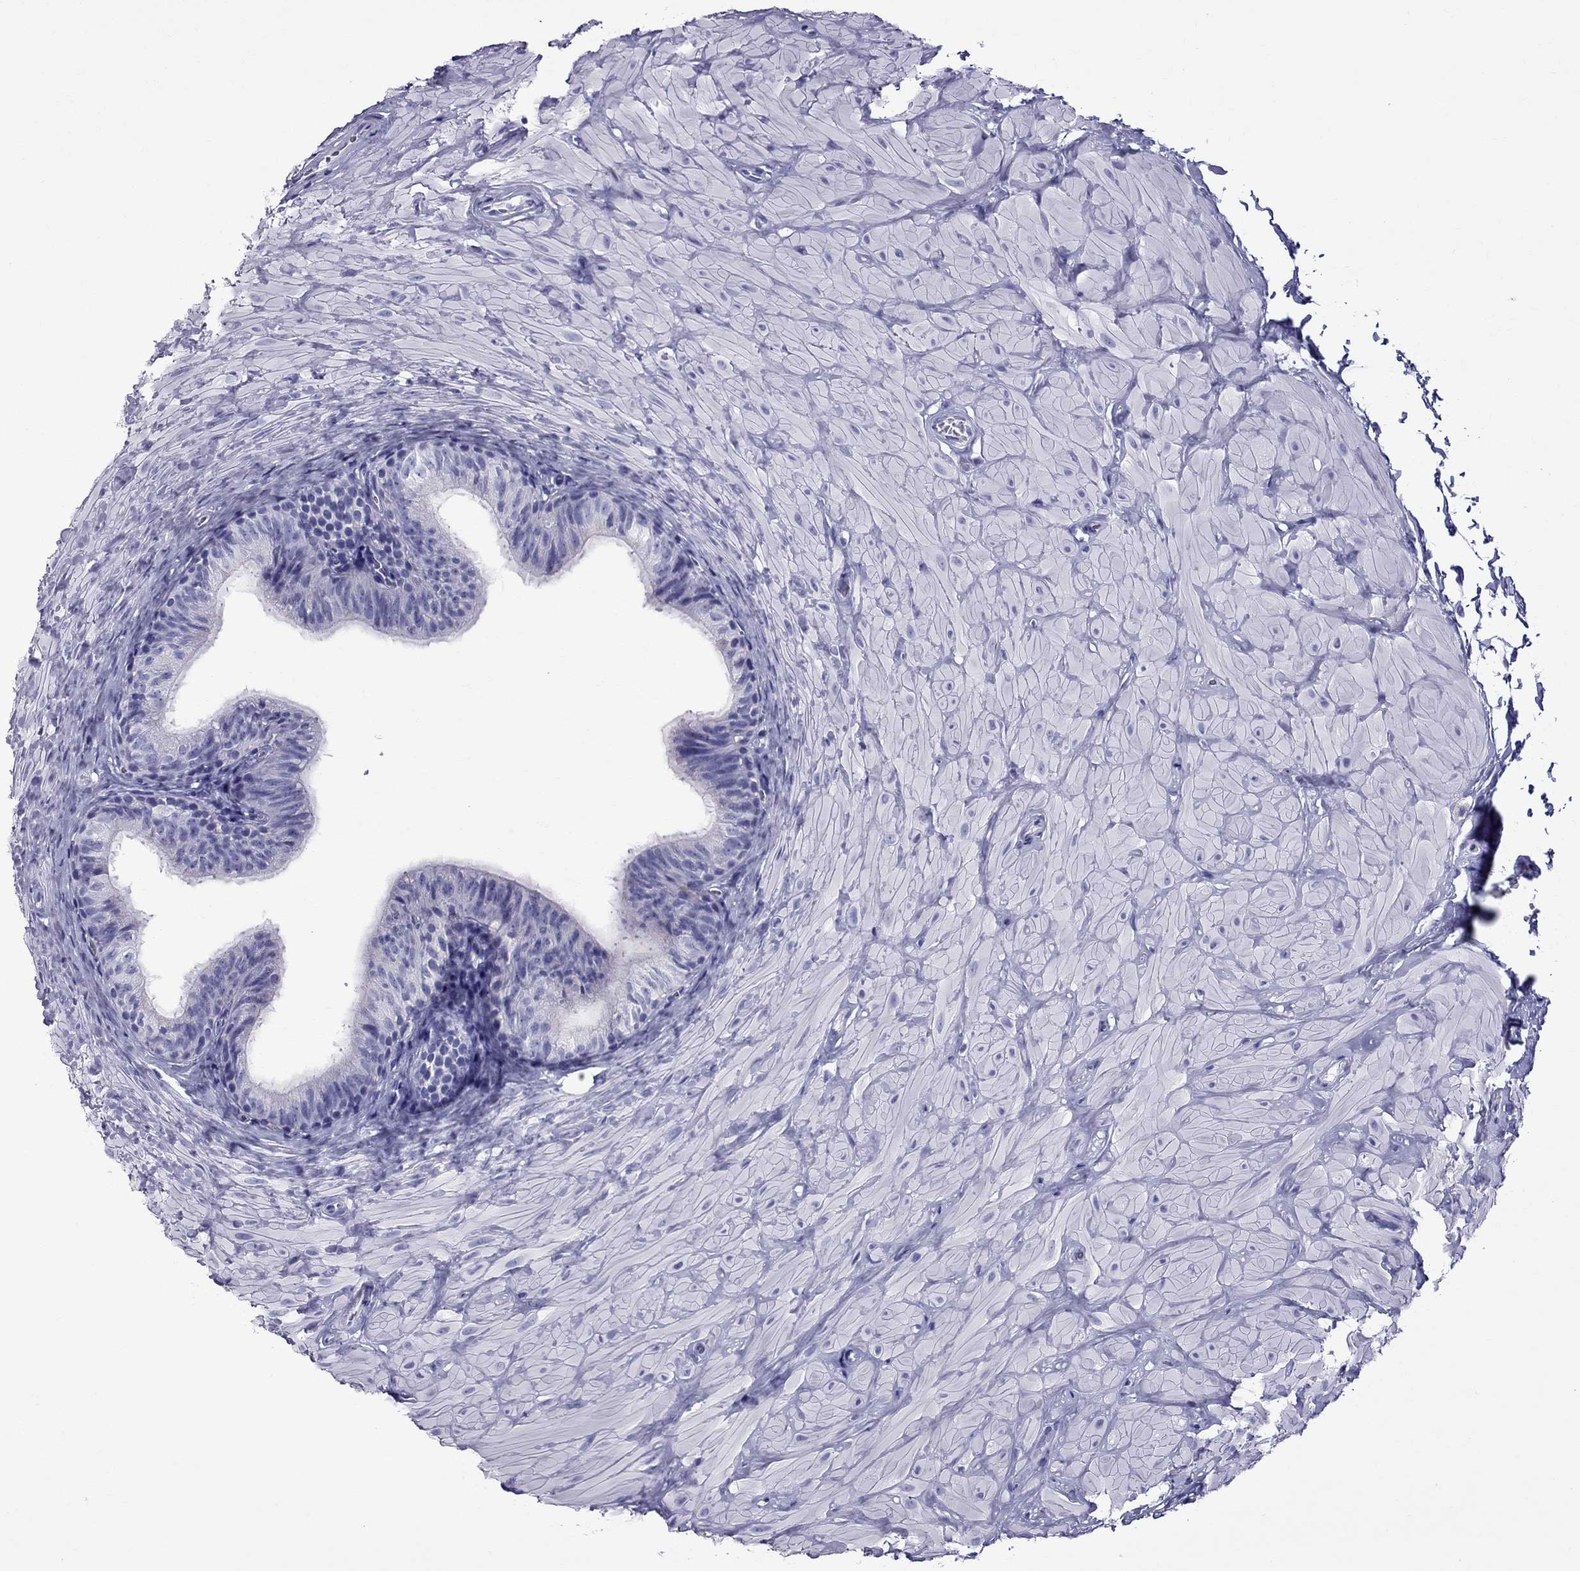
{"staining": {"intensity": "negative", "quantity": "none", "location": "none"}, "tissue": "epididymis", "cell_type": "Glandular cells", "image_type": "normal", "snomed": [{"axis": "morphology", "description": "Normal tissue, NOS"}, {"axis": "topography", "description": "Epididymis"}, {"axis": "topography", "description": "Vas deferens"}], "caption": "Human epididymis stained for a protein using immunohistochemistry demonstrates no staining in glandular cells.", "gene": "TTLL13", "patient": {"sex": "male", "age": 23}}